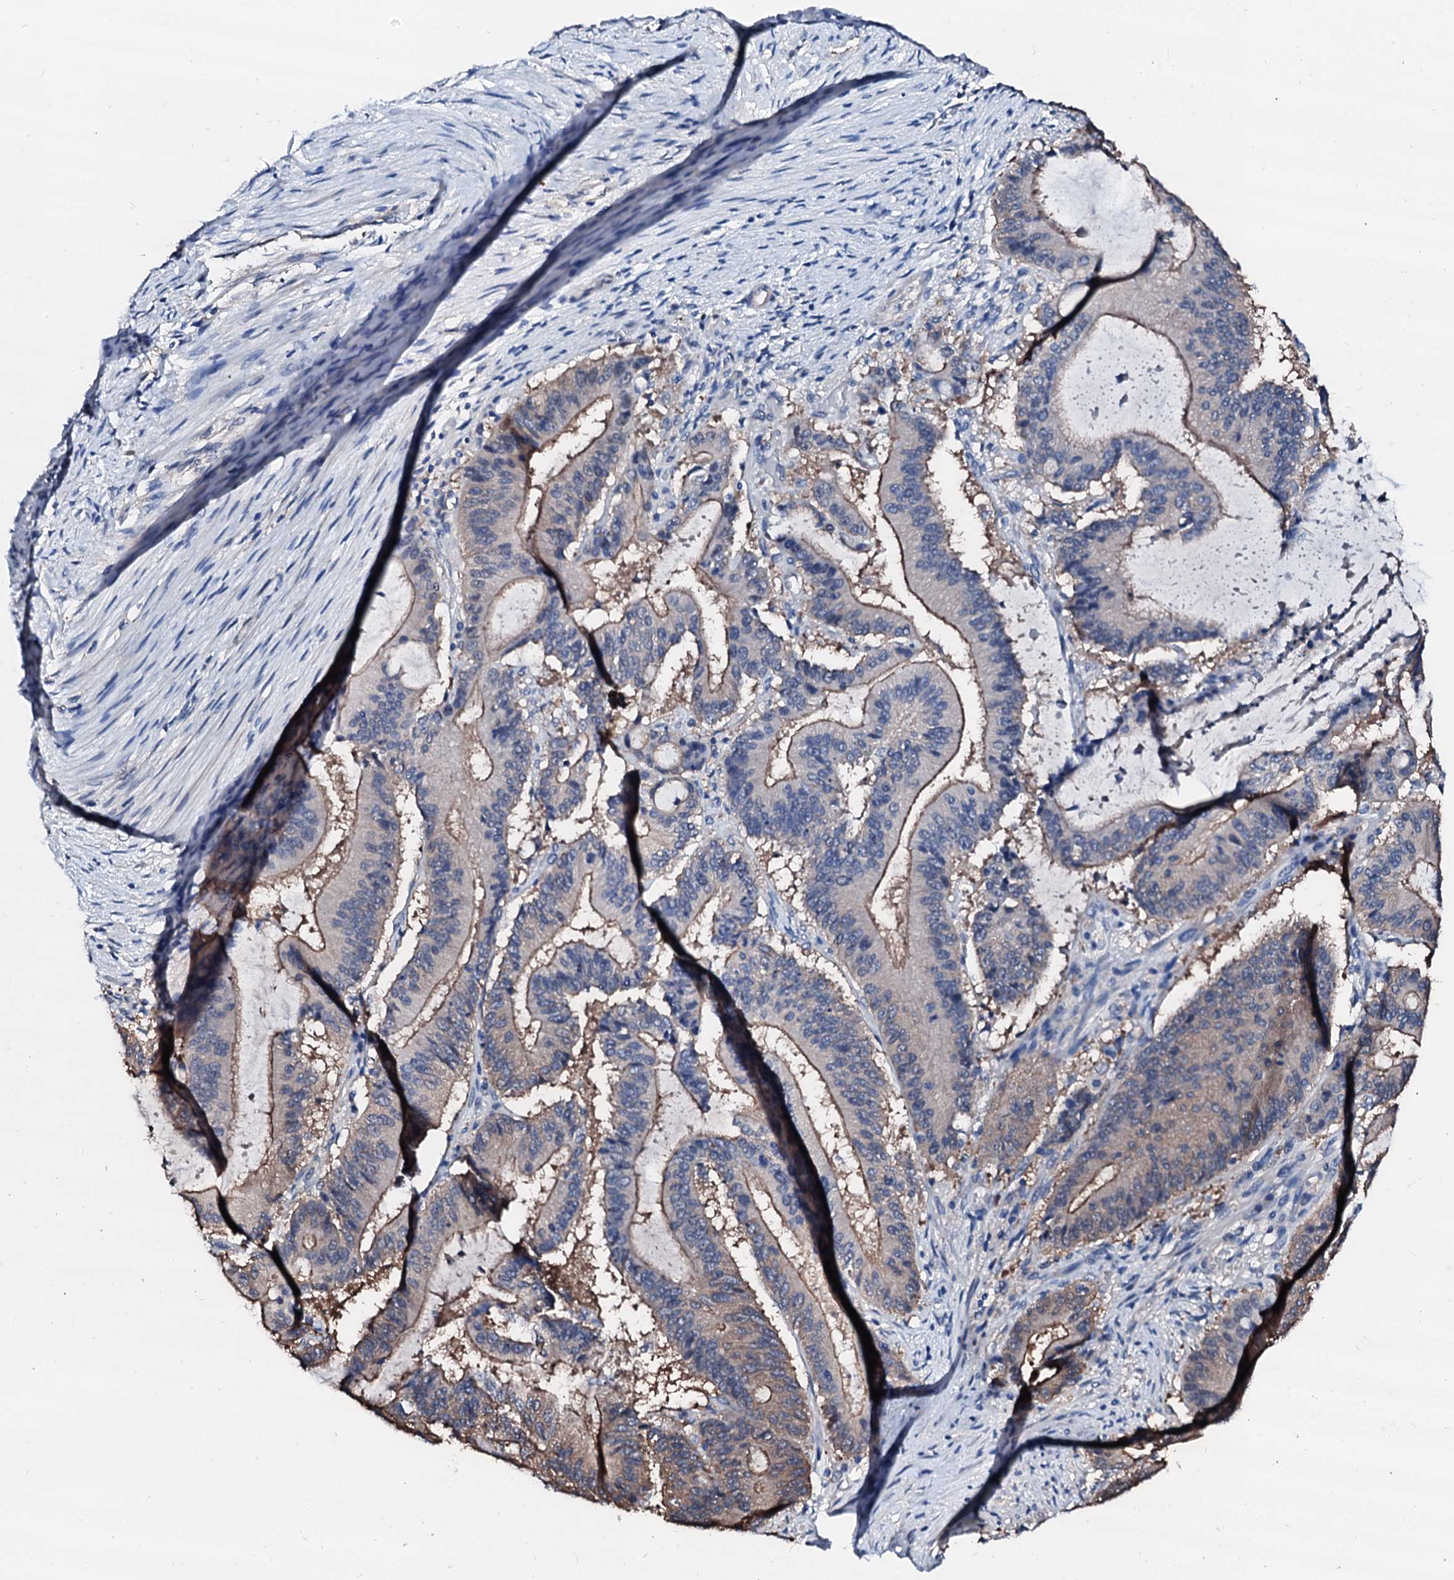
{"staining": {"intensity": "moderate", "quantity": "25%-75%", "location": "cytoplasmic/membranous"}, "tissue": "liver cancer", "cell_type": "Tumor cells", "image_type": "cancer", "snomed": [{"axis": "morphology", "description": "Normal tissue, NOS"}, {"axis": "morphology", "description": "Cholangiocarcinoma"}, {"axis": "topography", "description": "Liver"}, {"axis": "topography", "description": "Peripheral nerve tissue"}], "caption": "Liver cholangiocarcinoma tissue exhibits moderate cytoplasmic/membranous expression in about 25%-75% of tumor cells, visualized by immunohistochemistry.", "gene": "CSN2", "patient": {"sex": "female", "age": 73}}